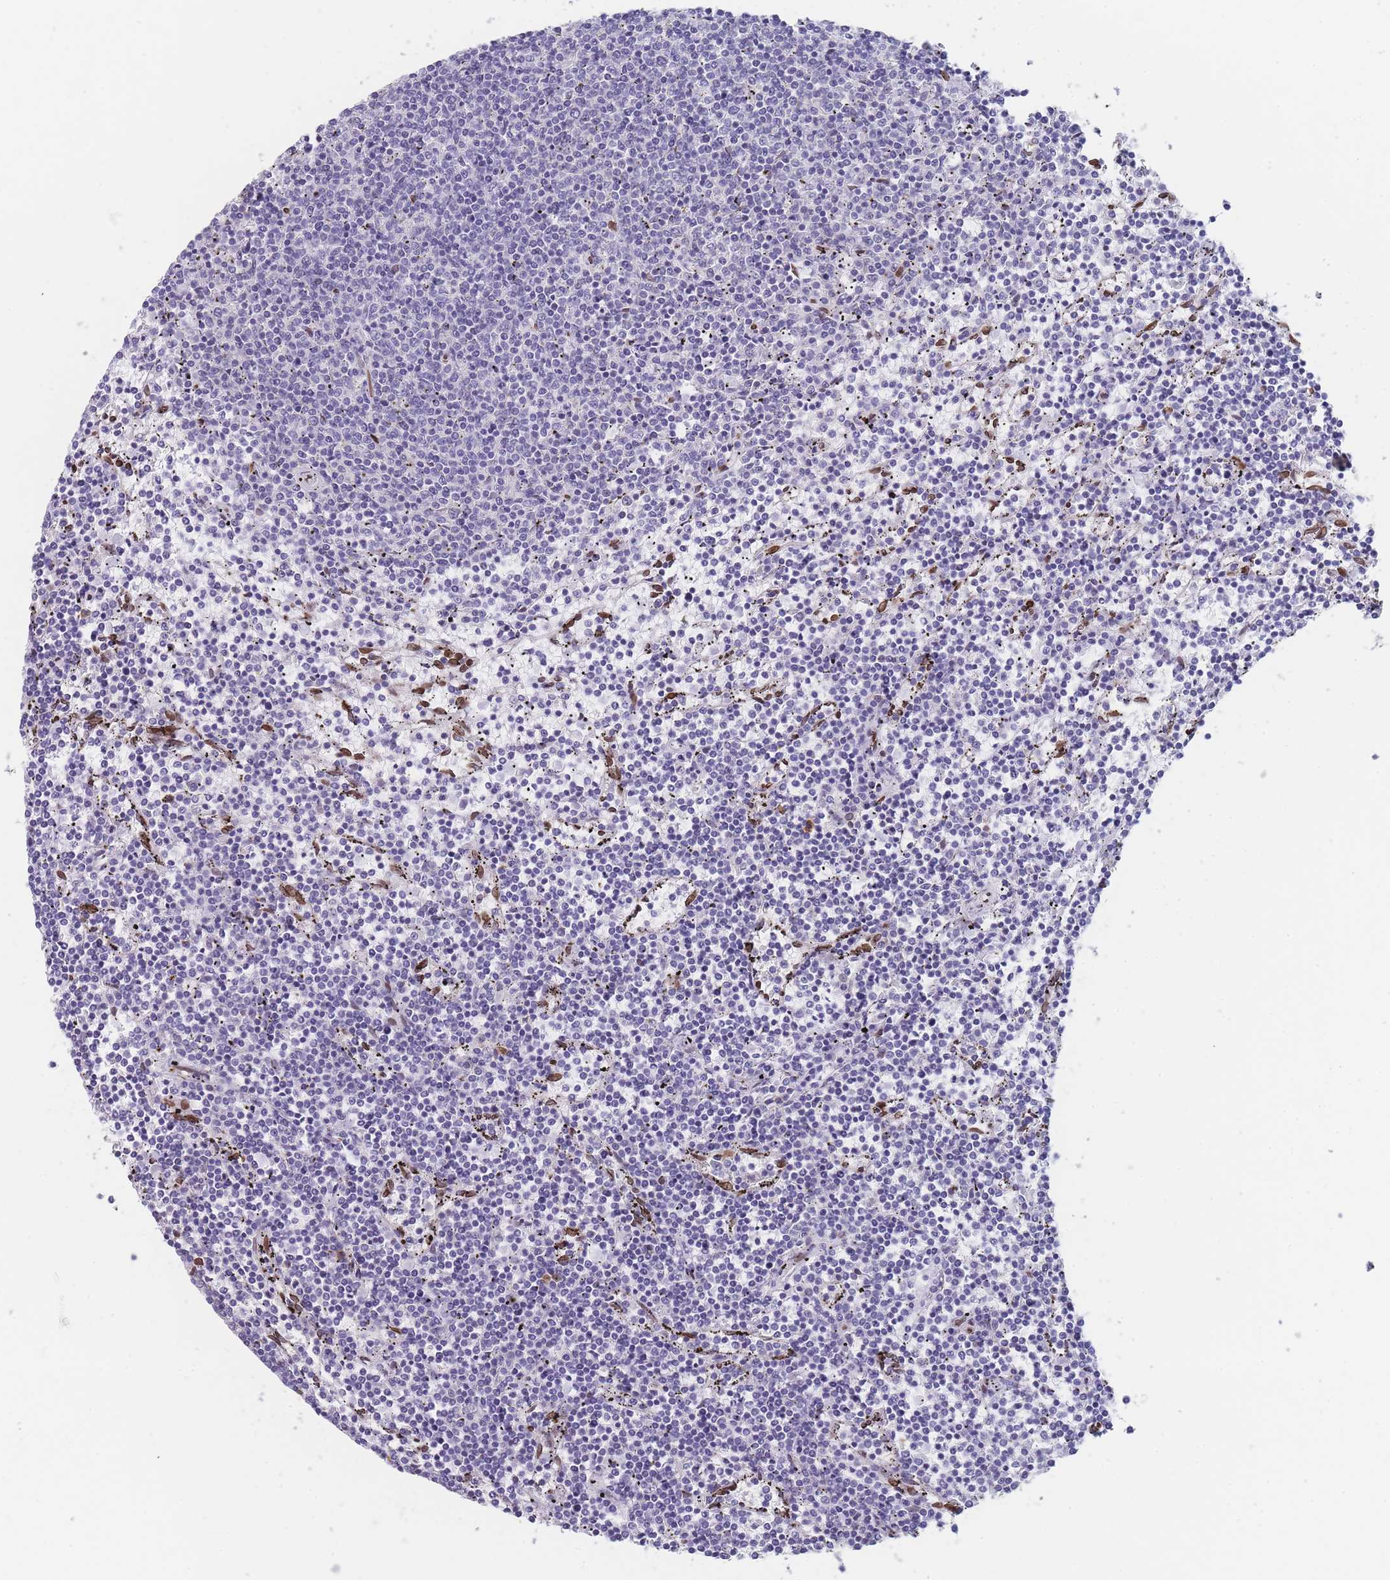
{"staining": {"intensity": "negative", "quantity": "none", "location": "none"}, "tissue": "lymphoma", "cell_type": "Tumor cells", "image_type": "cancer", "snomed": [{"axis": "morphology", "description": "Malignant lymphoma, non-Hodgkin's type, Low grade"}, {"axis": "topography", "description": "Spleen"}], "caption": "IHC of lymphoma exhibits no staining in tumor cells.", "gene": "ZBTB1", "patient": {"sex": "female", "age": 50}}